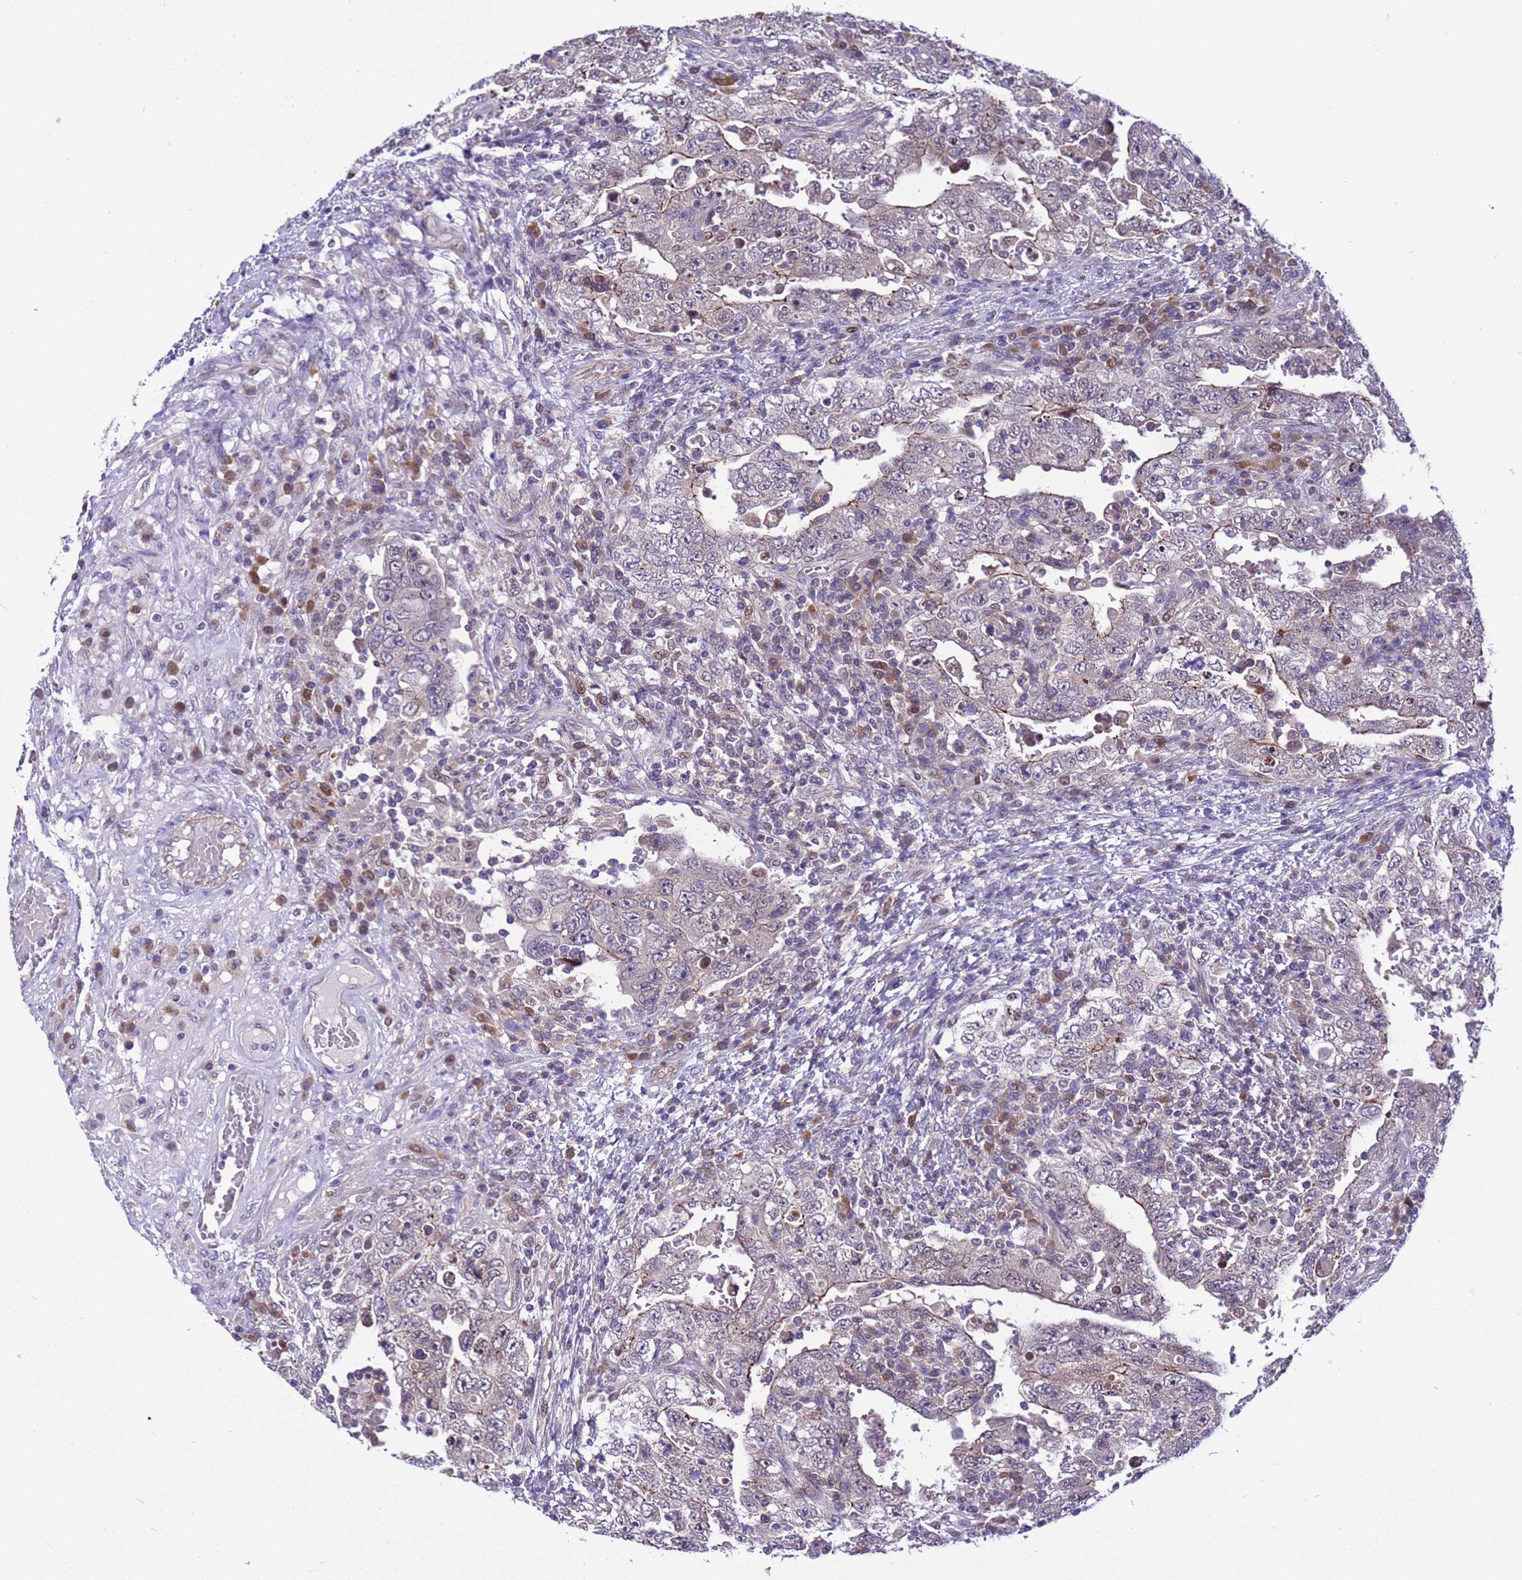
{"staining": {"intensity": "negative", "quantity": "none", "location": "none"}, "tissue": "testis cancer", "cell_type": "Tumor cells", "image_type": "cancer", "snomed": [{"axis": "morphology", "description": "Carcinoma, Embryonal, NOS"}, {"axis": "topography", "description": "Testis"}], "caption": "A photomicrograph of human testis cancer is negative for staining in tumor cells.", "gene": "RASD1", "patient": {"sex": "male", "age": 26}}